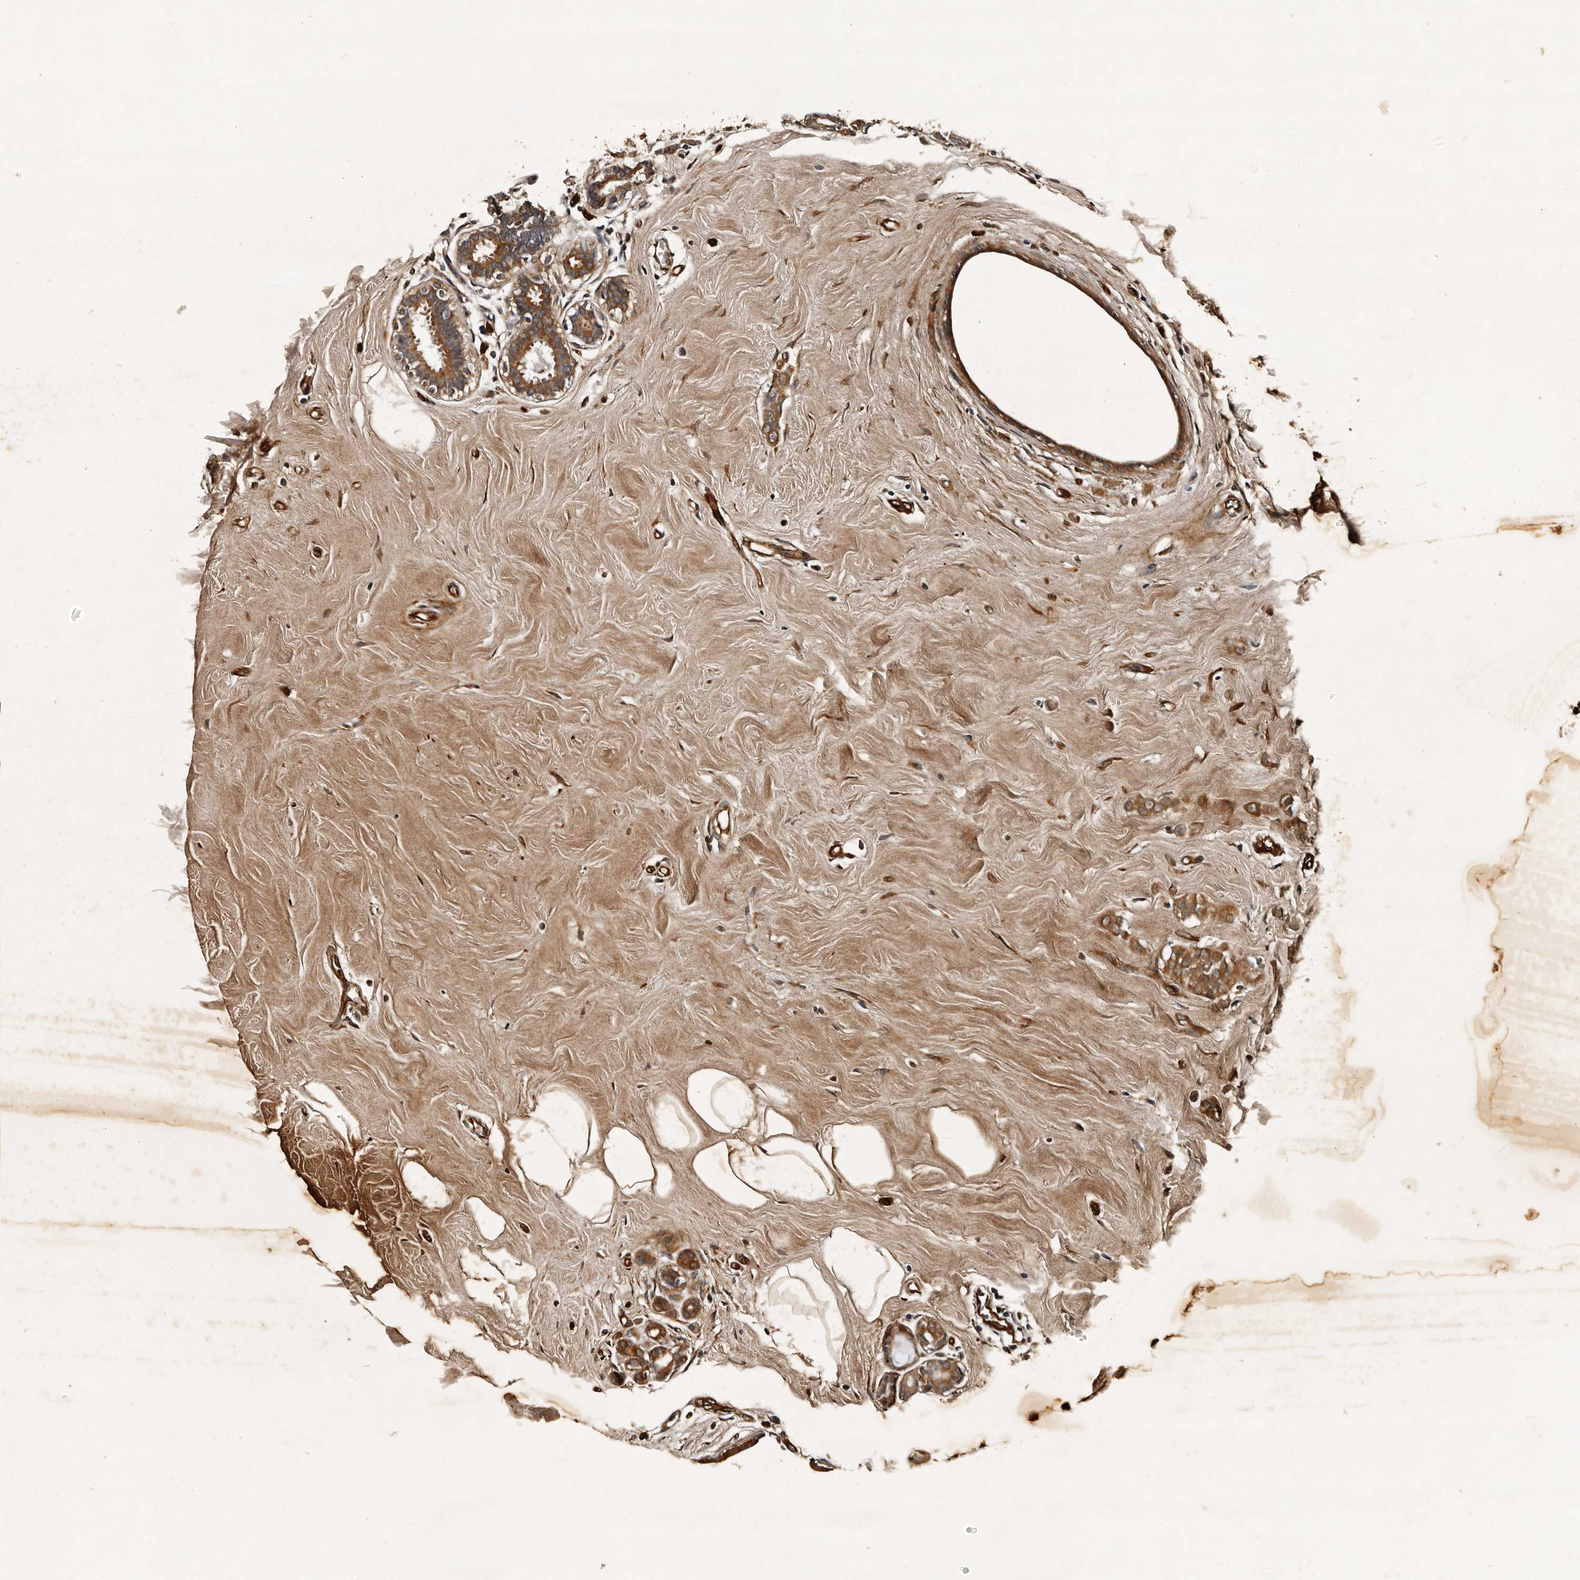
{"staining": {"intensity": "moderate", "quantity": ">75%", "location": "cytoplasmic/membranous"}, "tissue": "breast cancer", "cell_type": "Tumor cells", "image_type": "cancer", "snomed": [{"axis": "morphology", "description": "Lobular carcinoma"}, {"axis": "topography", "description": "Breast"}], "caption": "Breast cancer (lobular carcinoma) stained for a protein reveals moderate cytoplasmic/membranous positivity in tumor cells.", "gene": "CPNE3", "patient": {"sex": "female", "age": 47}}